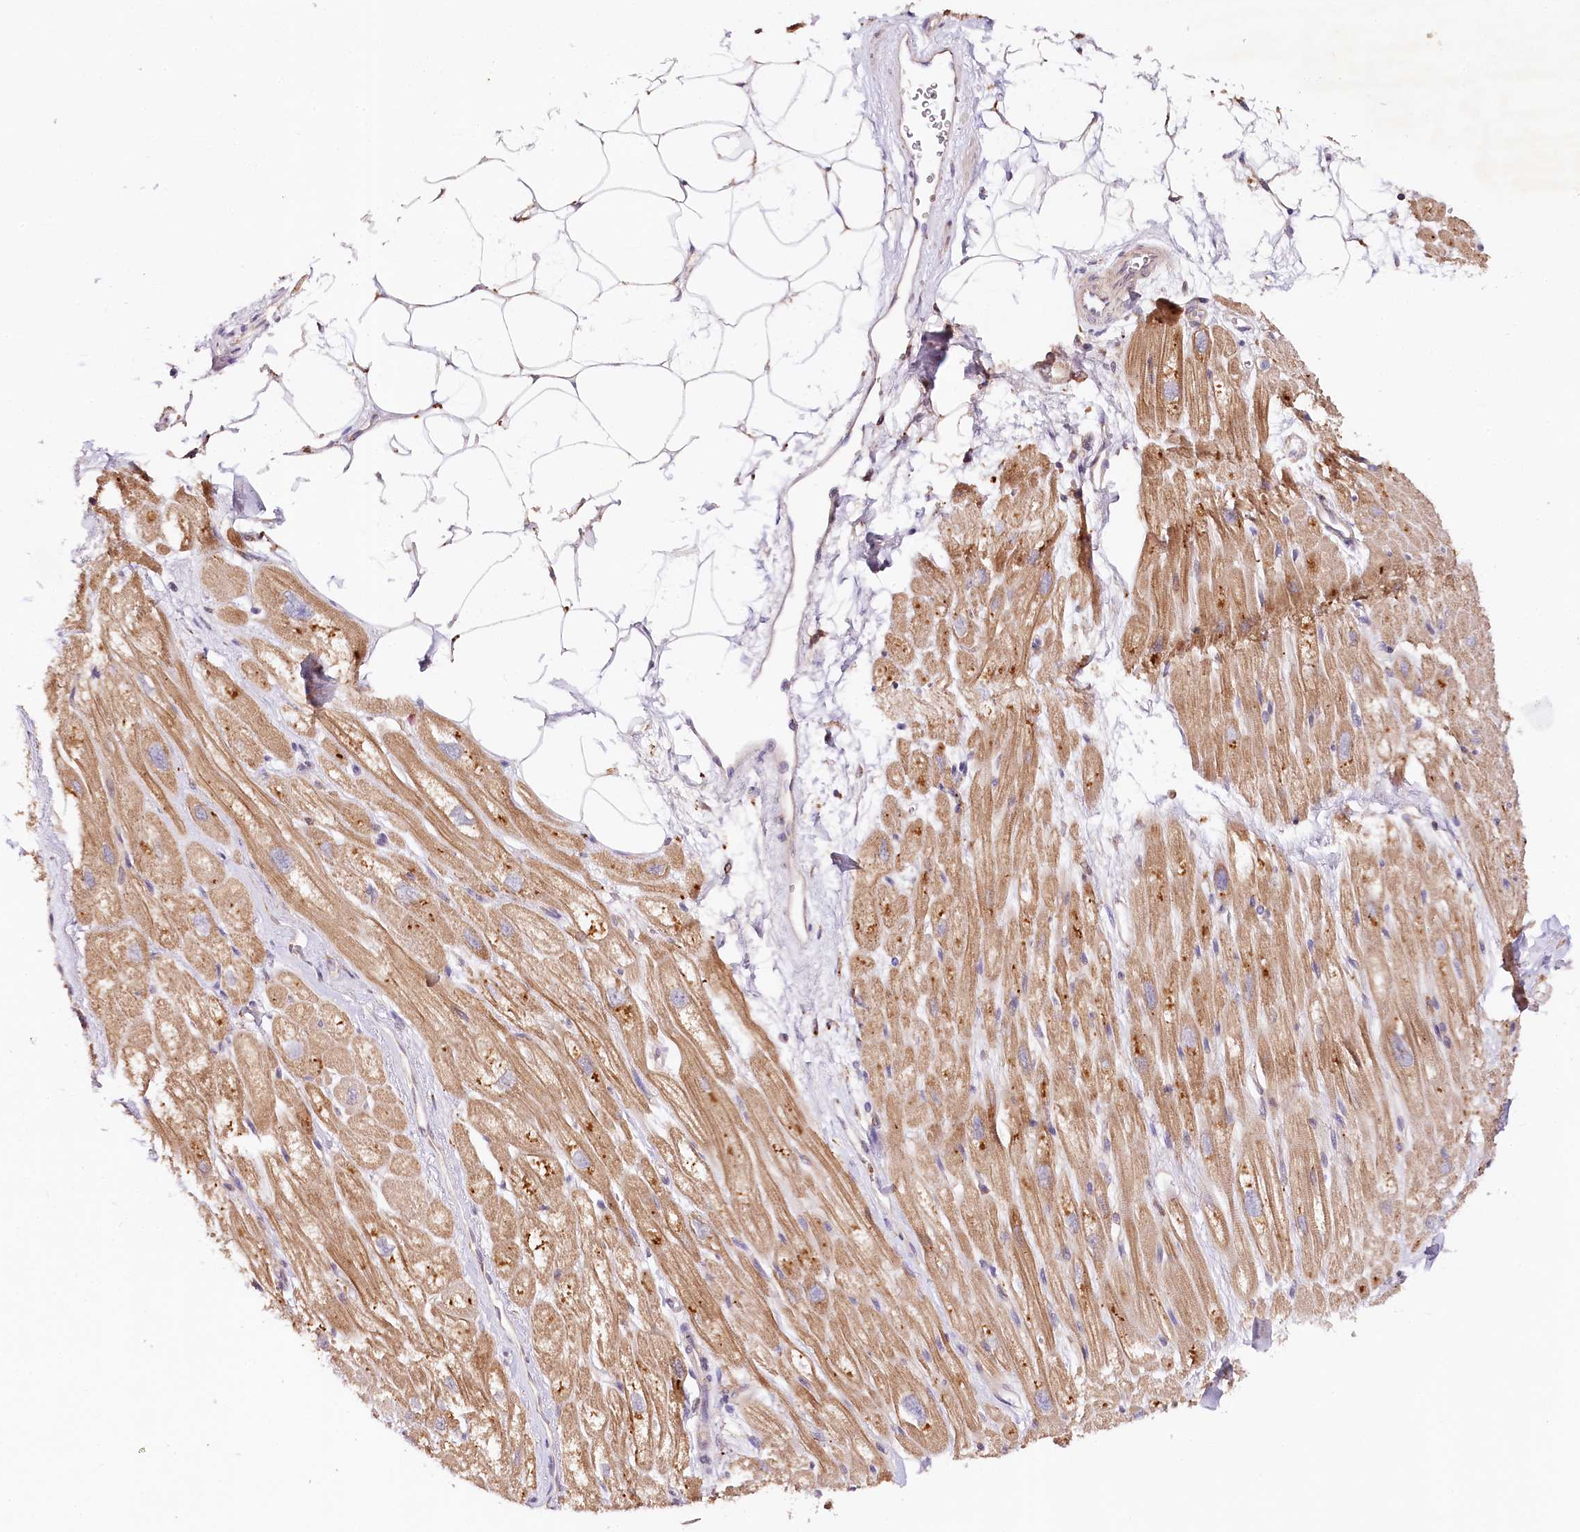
{"staining": {"intensity": "moderate", "quantity": ">75%", "location": "cytoplasmic/membranous"}, "tissue": "heart muscle", "cell_type": "Cardiomyocytes", "image_type": "normal", "snomed": [{"axis": "morphology", "description": "Normal tissue, NOS"}, {"axis": "topography", "description": "Heart"}], "caption": "Heart muscle stained for a protein (brown) reveals moderate cytoplasmic/membranous positive positivity in about >75% of cardiomyocytes.", "gene": "VEGFA", "patient": {"sex": "male", "age": 50}}